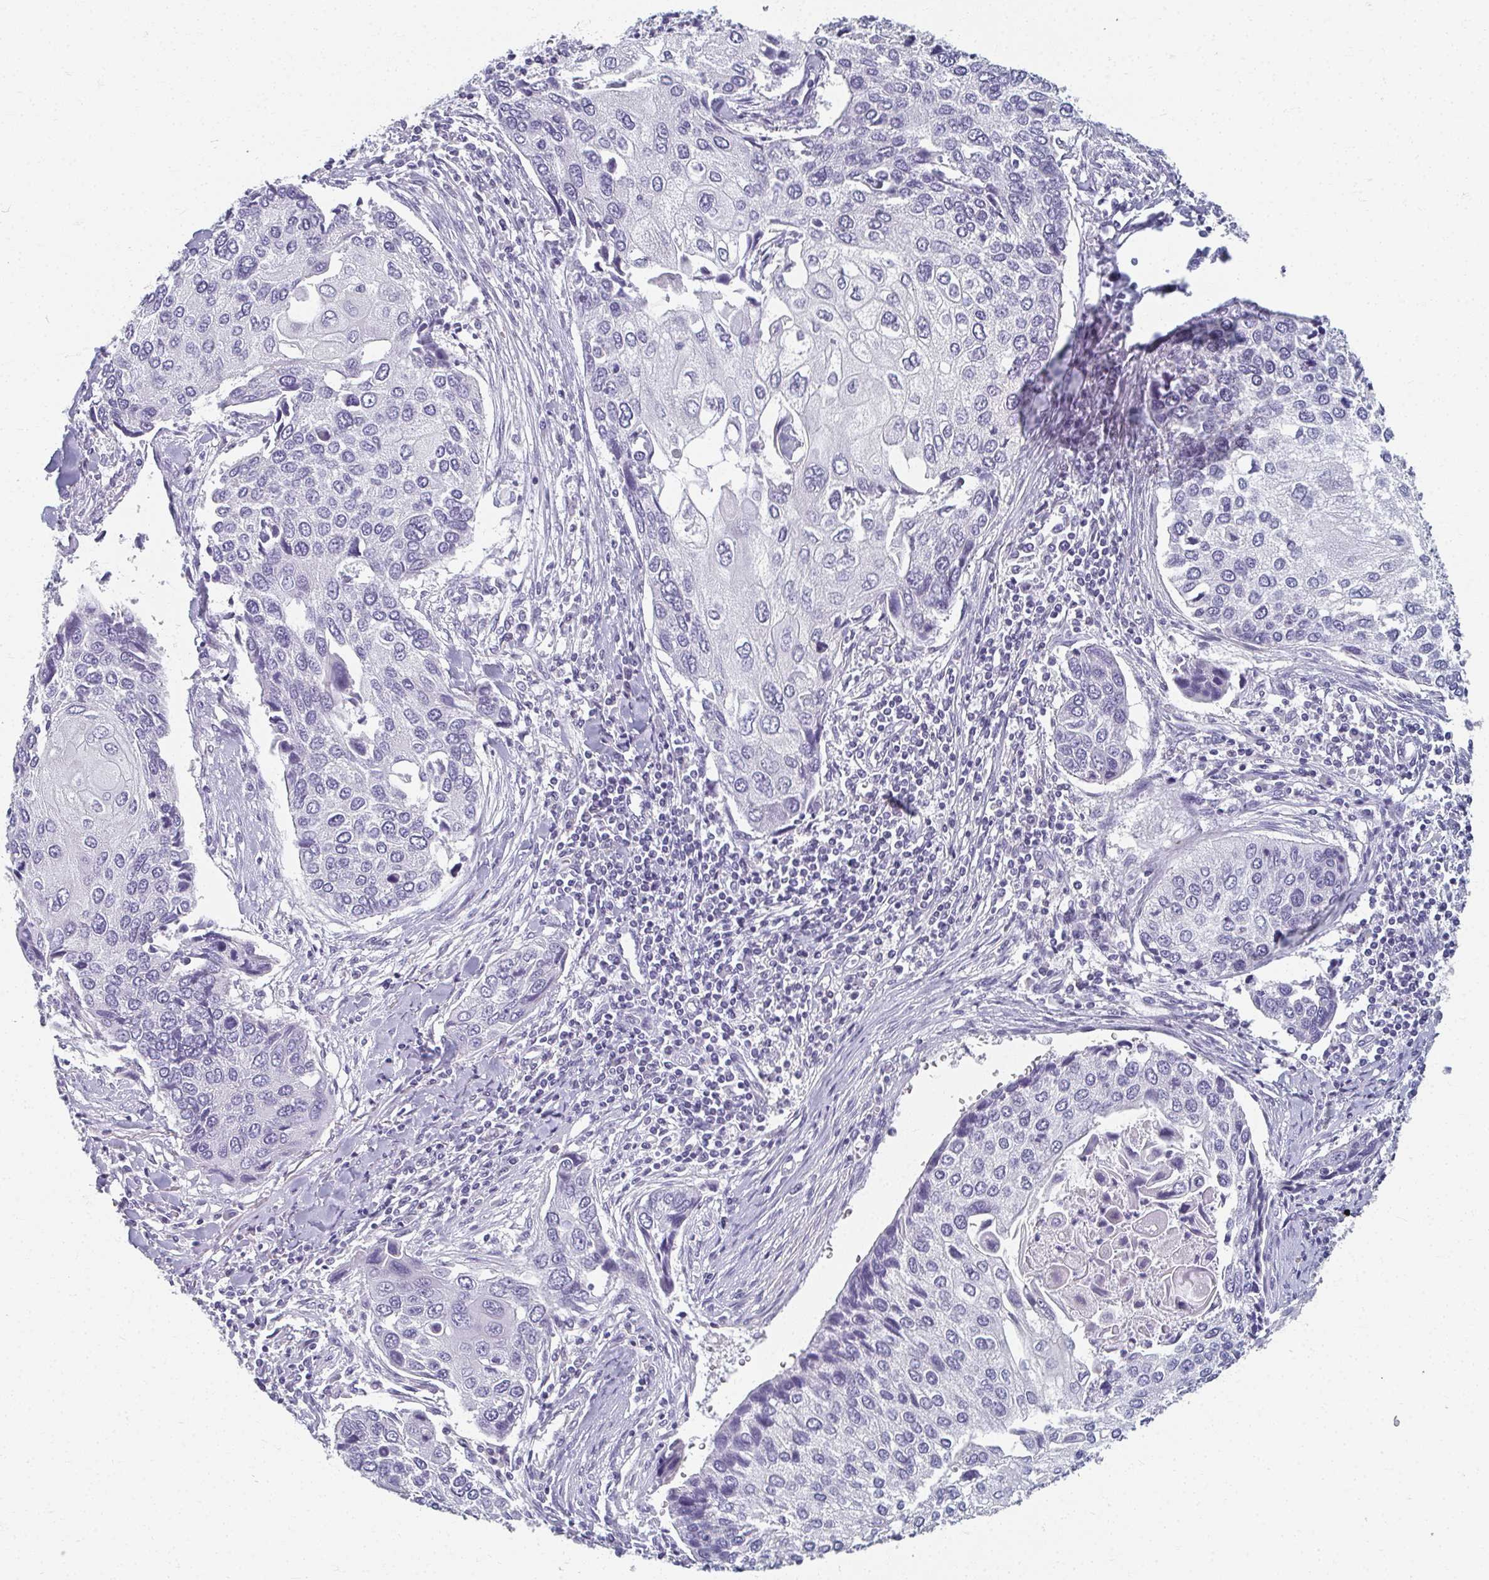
{"staining": {"intensity": "negative", "quantity": "none", "location": "none"}, "tissue": "lung cancer", "cell_type": "Tumor cells", "image_type": "cancer", "snomed": [{"axis": "morphology", "description": "Squamous cell carcinoma, NOS"}, {"axis": "morphology", "description": "Squamous cell carcinoma, metastatic, NOS"}, {"axis": "topography", "description": "Lung"}], "caption": "Lung squamous cell carcinoma stained for a protein using immunohistochemistry (IHC) reveals no staining tumor cells.", "gene": "CAMKV", "patient": {"sex": "male", "age": 63}}